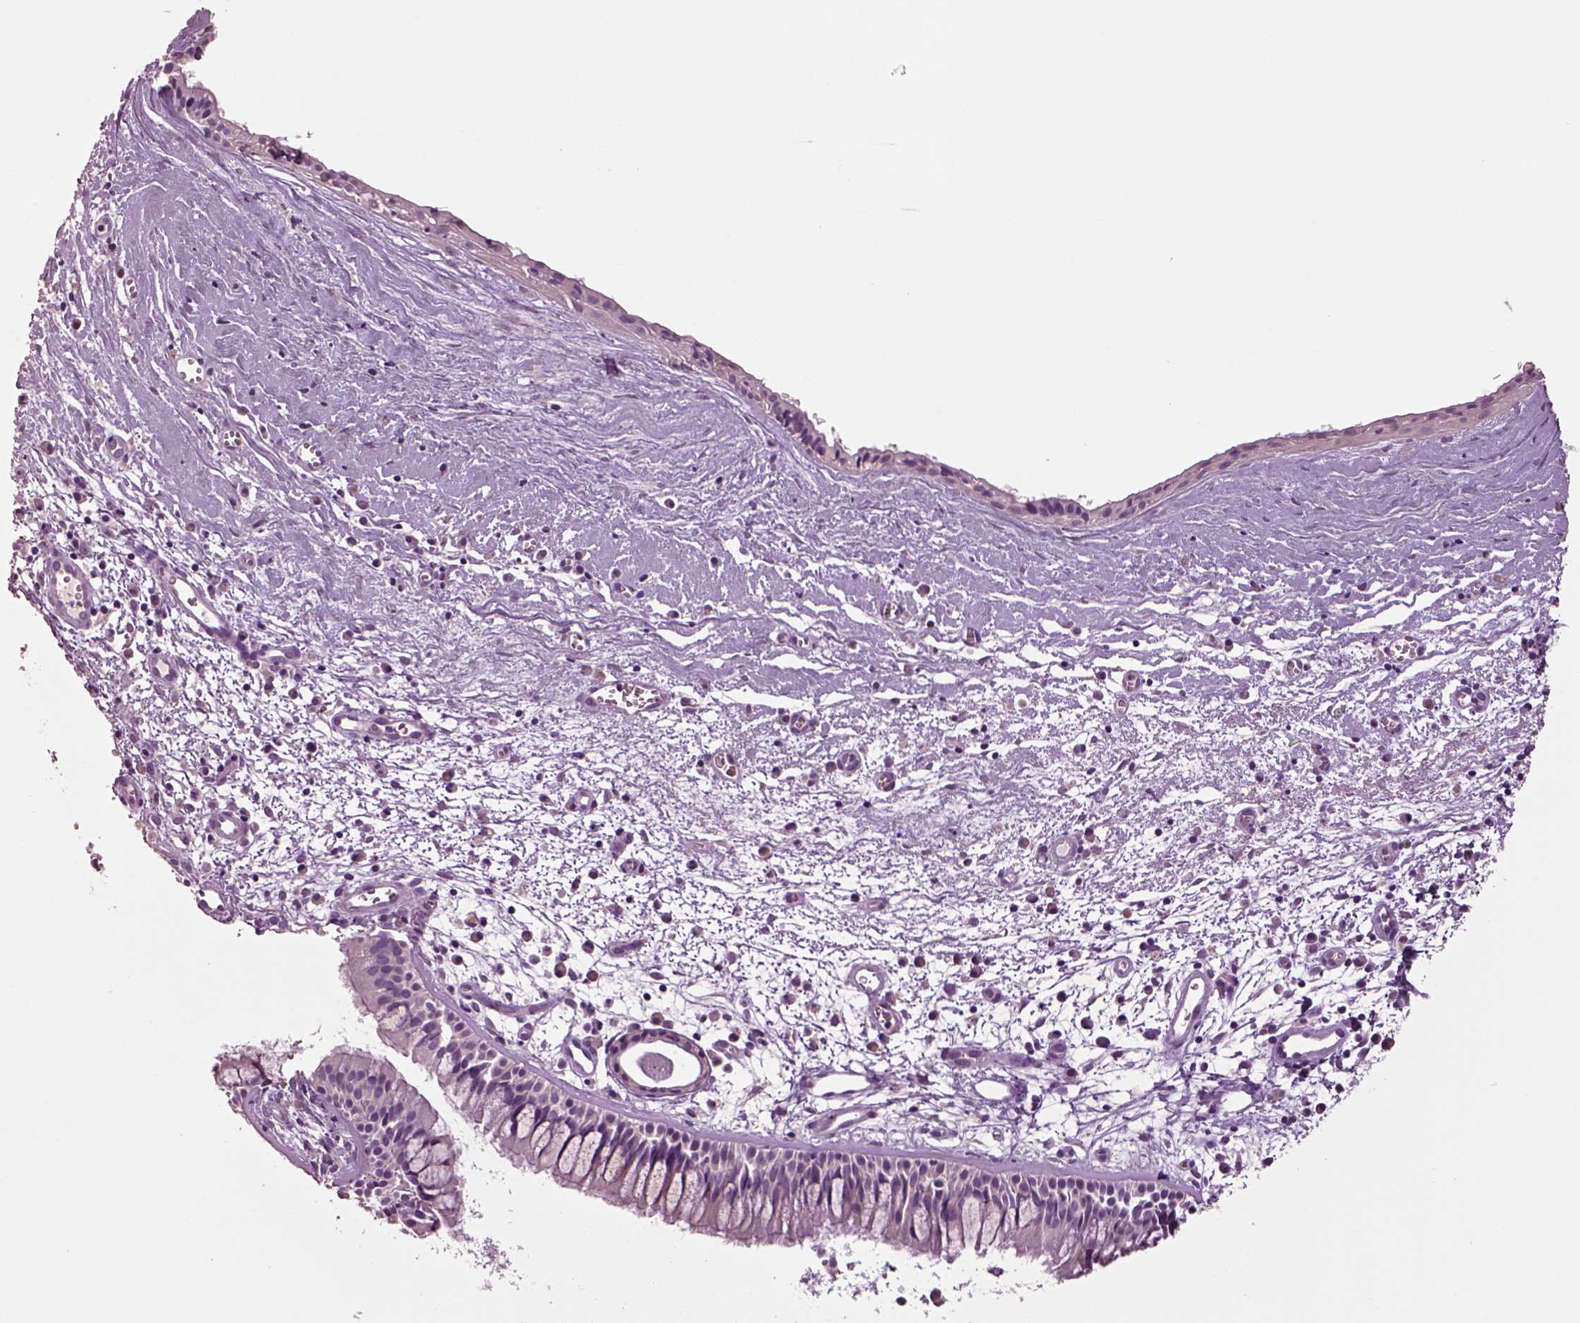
{"staining": {"intensity": "negative", "quantity": "none", "location": "none"}, "tissue": "nasopharynx", "cell_type": "Respiratory epithelial cells", "image_type": "normal", "snomed": [{"axis": "morphology", "description": "Normal tissue, NOS"}, {"axis": "topography", "description": "Nasopharynx"}], "caption": "Immunohistochemistry of unremarkable human nasopharynx displays no expression in respiratory epithelial cells. The staining is performed using DAB (3,3'-diaminobenzidine) brown chromogen with nuclei counter-stained in using hematoxylin.", "gene": "CLPSL1", "patient": {"sex": "male", "age": 83}}